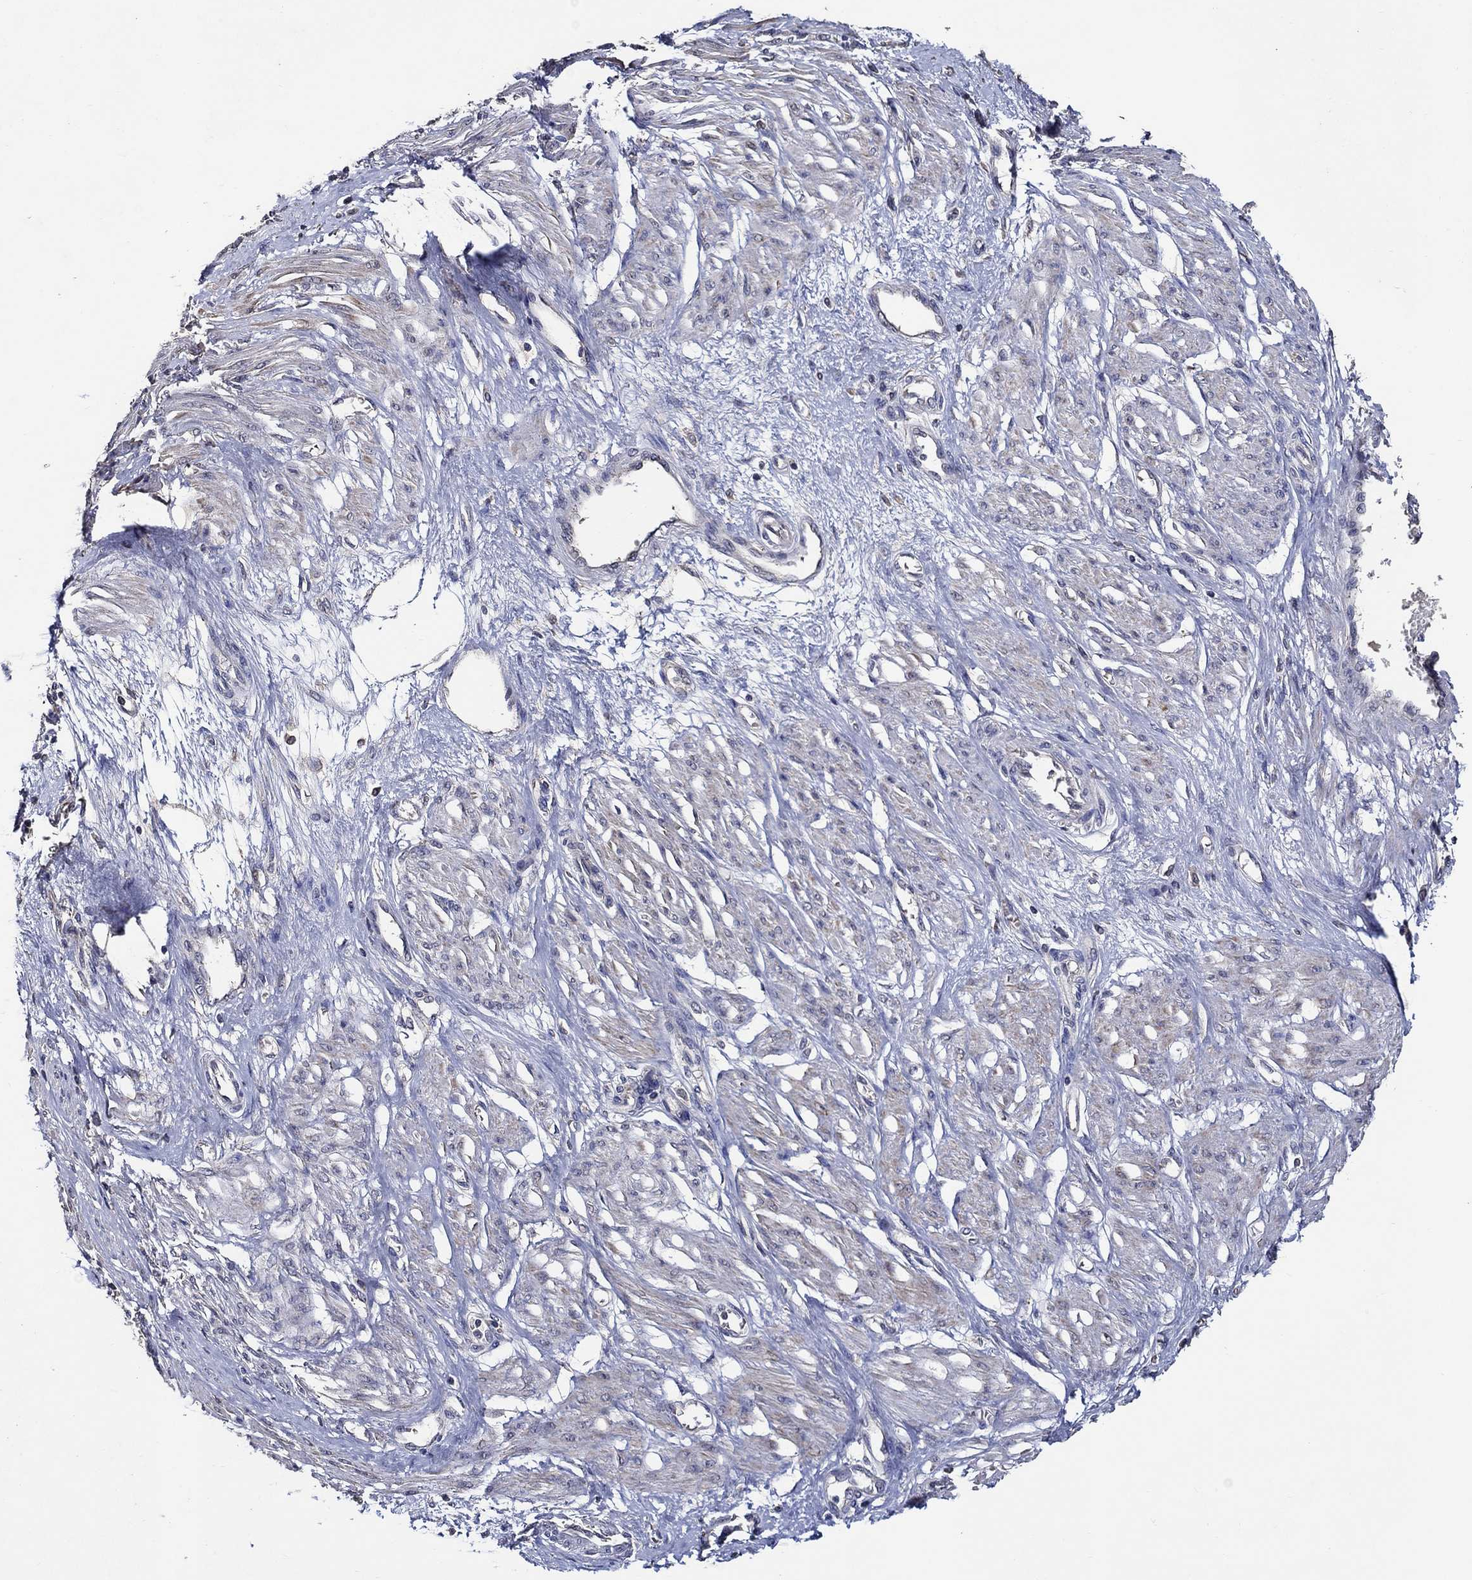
{"staining": {"intensity": "moderate", "quantity": "<25%", "location": "cytoplasmic/membranous"}, "tissue": "smooth muscle", "cell_type": "Smooth muscle cells", "image_type": "normal", "snomed": [{"axis": "morphology", "description": "Normal tissue, NOS"}, {"axis": "topography", "description": "Smooth muscle"}, {"axis": "topography", "description": "Uterus"}], "caption": "This is an image of immunohistochemistry staining of unremarkable smooth muscle, which shows moderate expression in the cytoplasmic/membranous of smooth muscle cells.", "gene": "HAP1", "patient": {"sex": "female", "age": 39}}